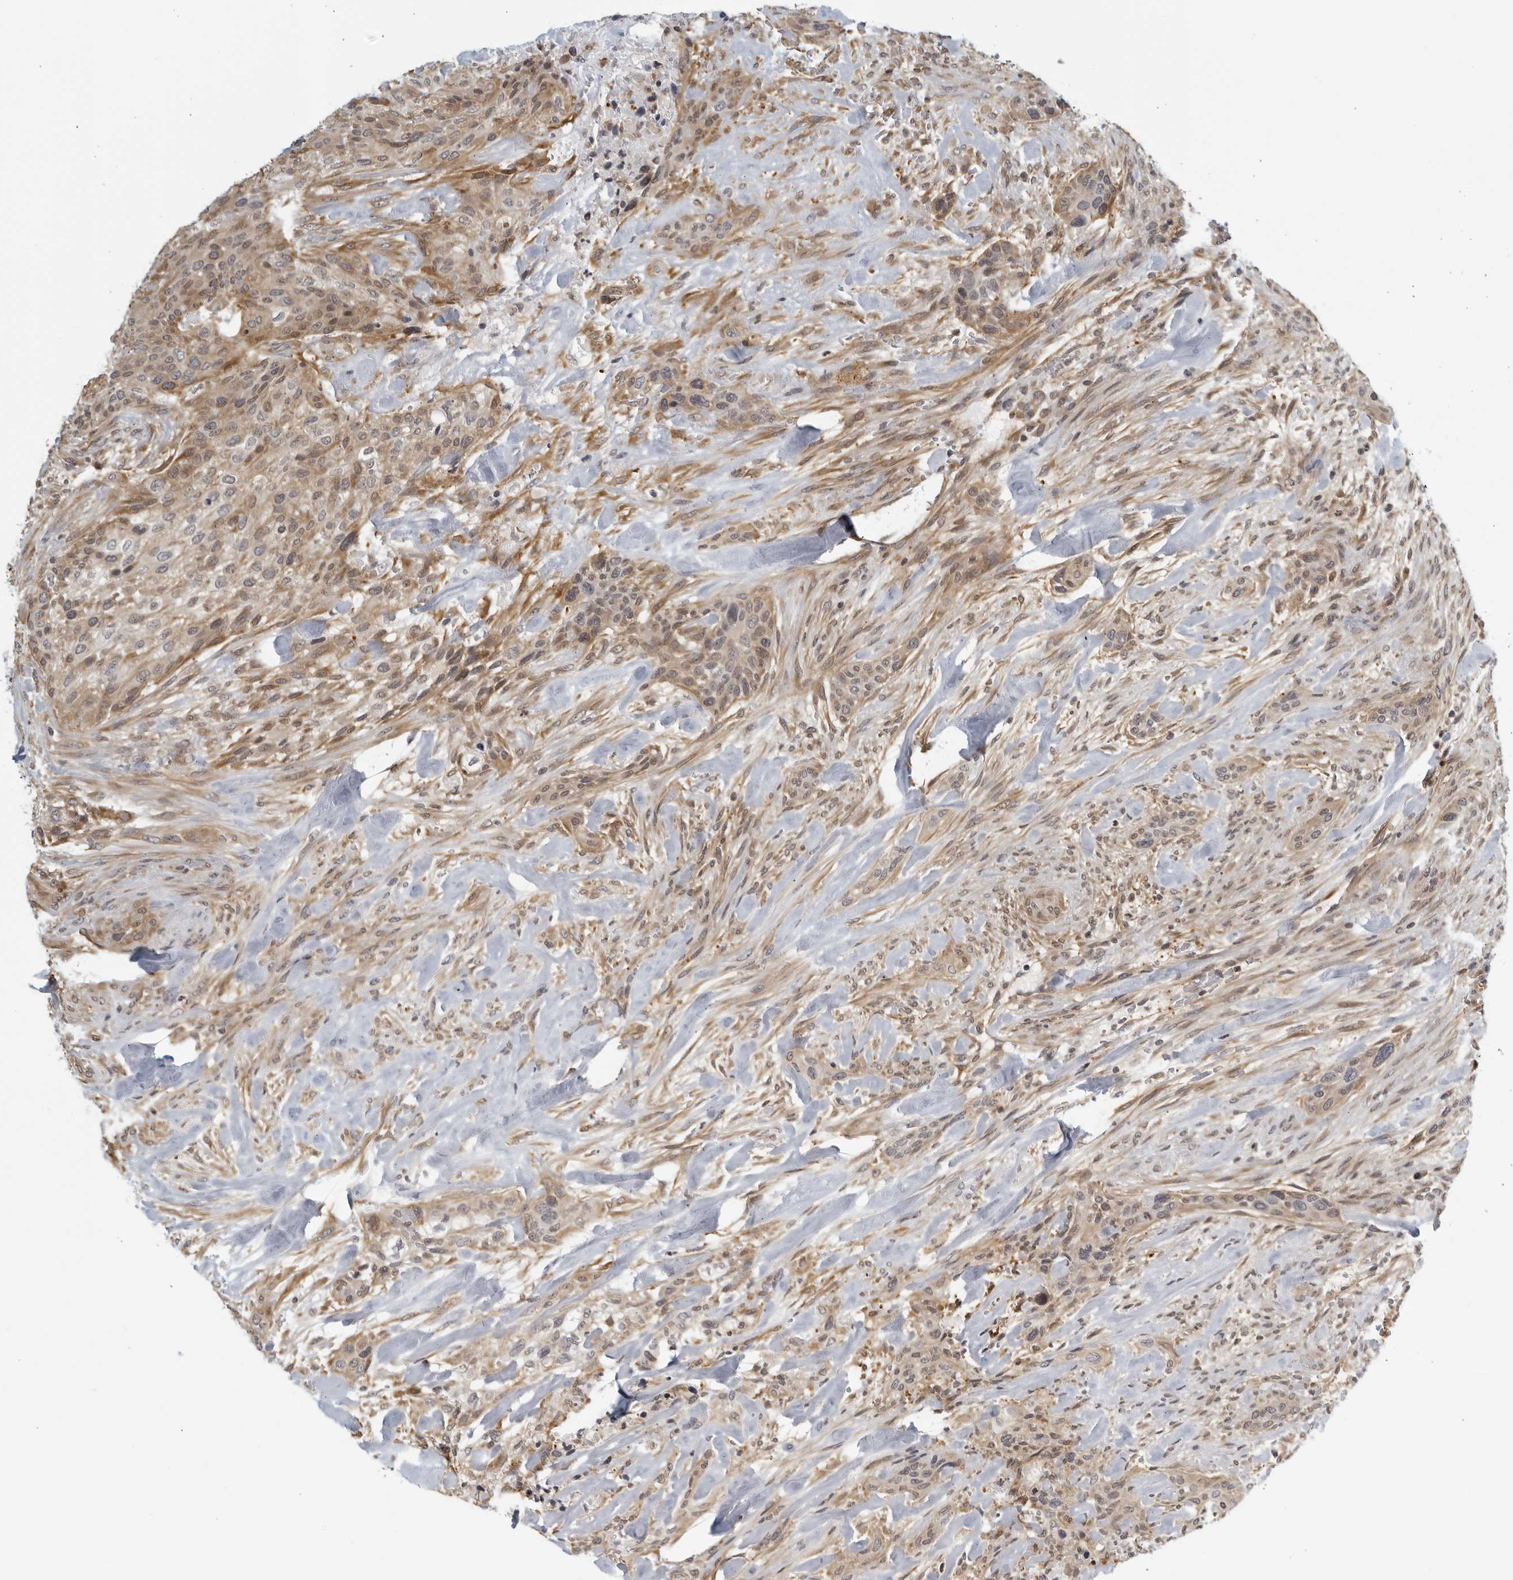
{"staining": {"intensity": "weak", "quantity": ">75%", "location": "cytoplasmic/membranous"}, "tissue": "urothelial cancer", "cell_type": "Tumor cells", "image_type": "cancer", "snomed": [{"axis": "morphology", "description": "Urothelial carcinoma, High grade"}, {"axis": "topography", "description": "Urinary bladder"}], "caption": "The immunohistochemical stain shows weak cytoplasmic/membranous staining in tumor cells of urothelial cancer tissue. Immunohistochemistry stains the protein of interest in brown and the nuclei are stained blue.", "gene": "SERTAD4", "patient": {"sex": "male", "age": 35}}